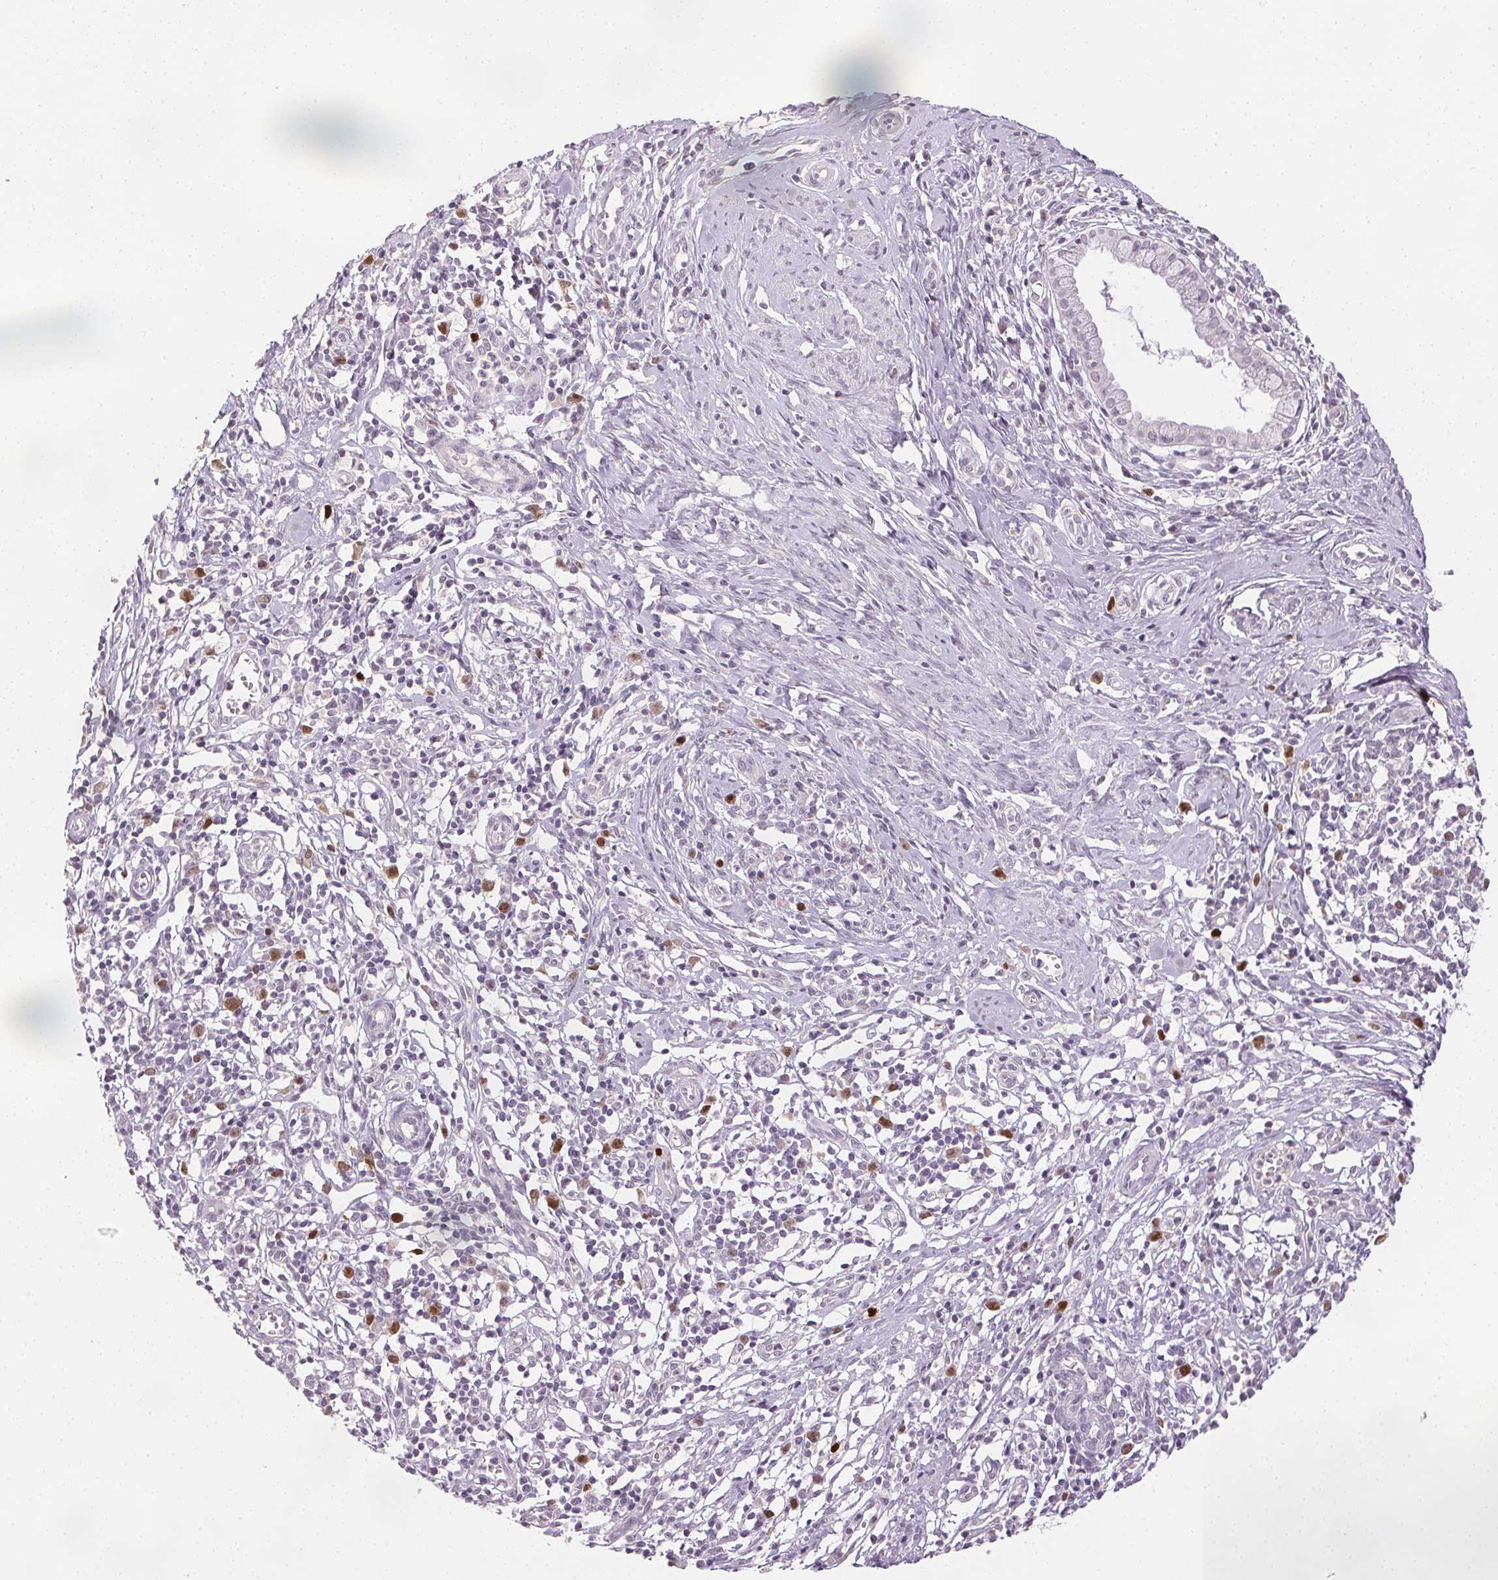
{"staining": {"intensity": "moderate", "quantity": "25%-75%", "location": "nuclear"}, "tissue": "cervical cancer", "cell_type": "Tumor cells", "image_type": "cancer", "snomed": [{"axis": "morphology", "description": "Squamous cell carcinoma, NOS"}, {"axis": "topography", "description": "Cervix"}], "caption": "There is medium levels of moderate nuclear expression in tumor cells of cervical cancer (squamous cell carcinoma), as demonstrated by immunohistochemical staining (brown color).", "gene": "ANLN", "patient": {"sex": "female", "age": 63}}